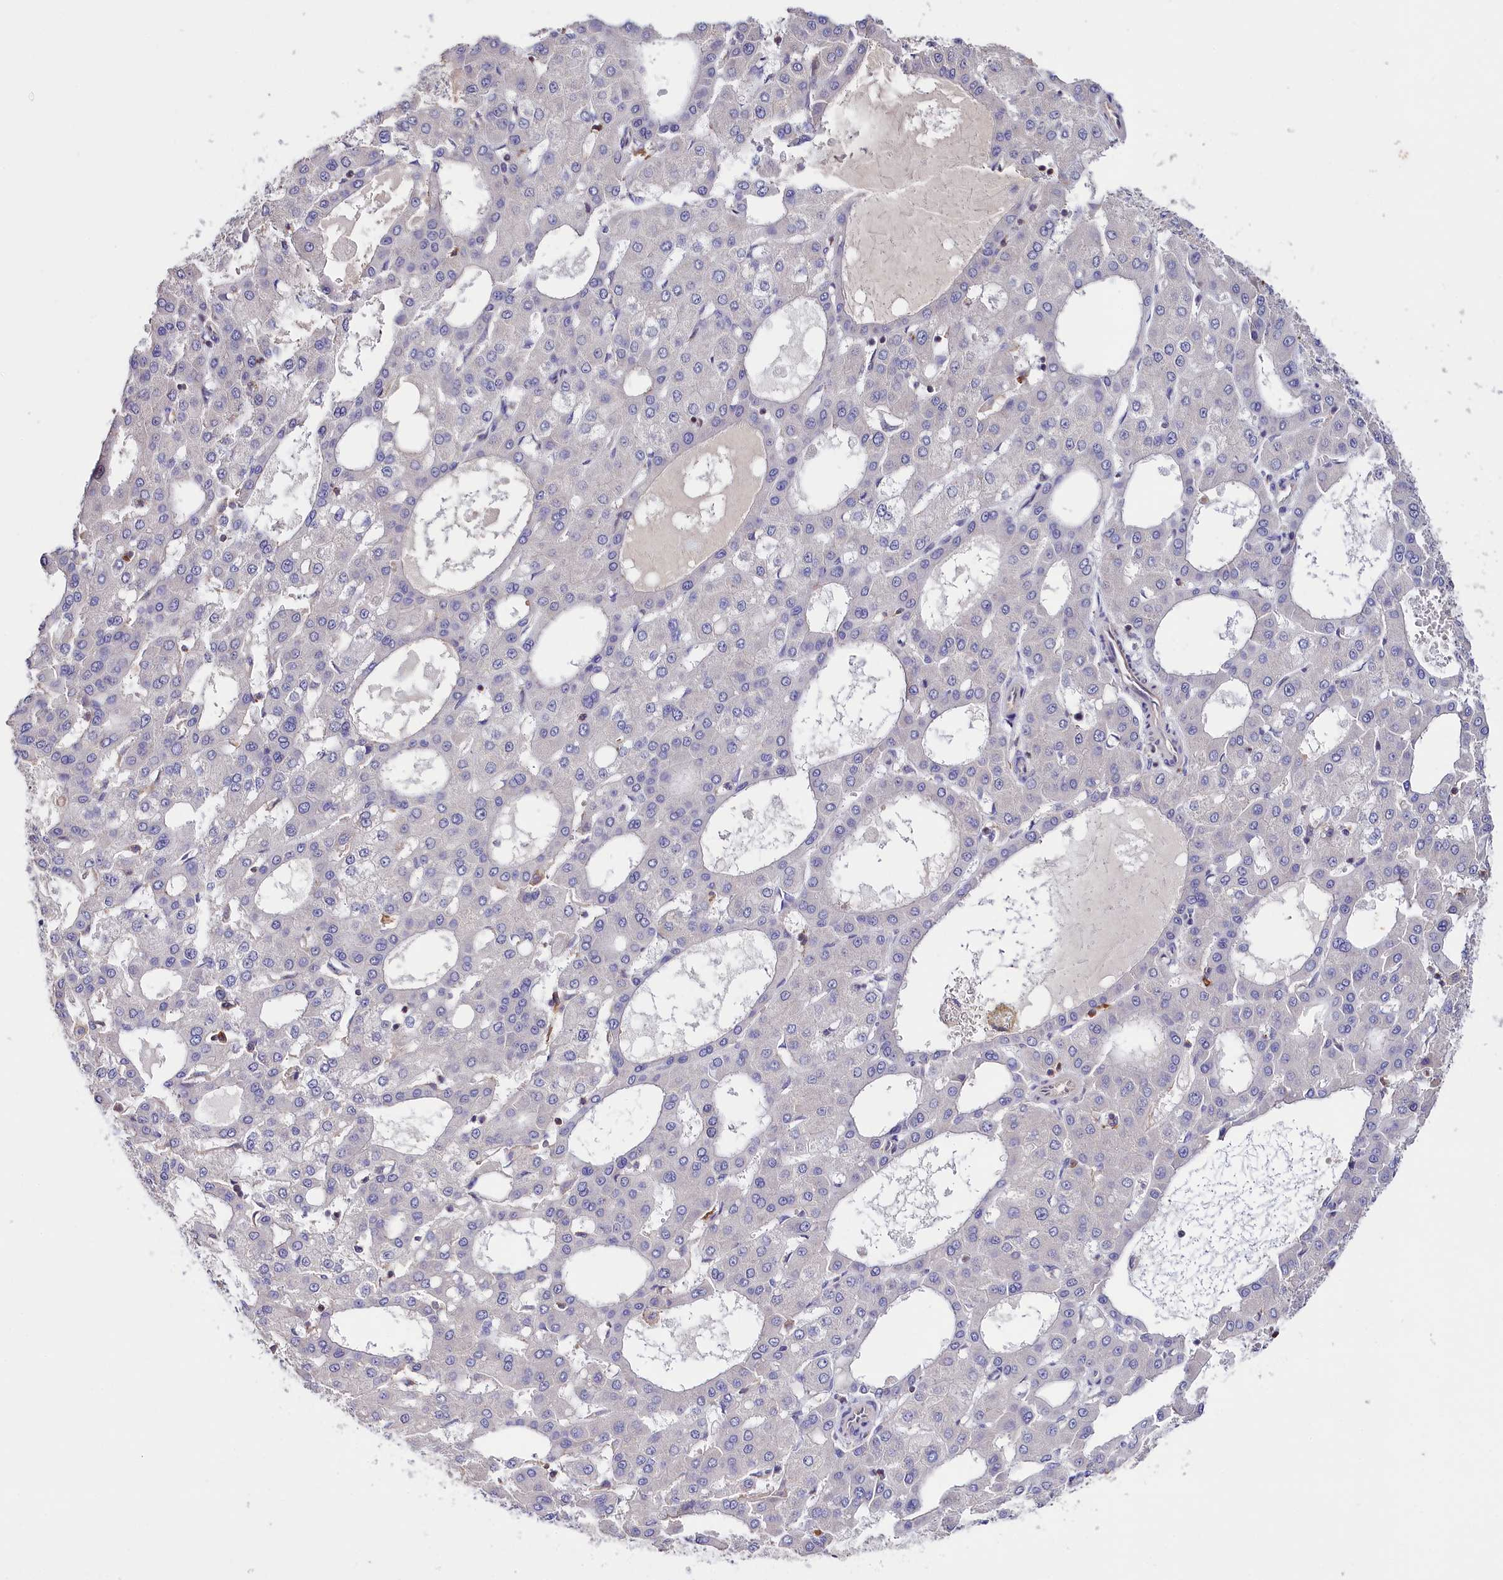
{"staining": {"intensity": "negative", "quantity": "none", "location": "none"}, "tissue": "liver cancer", "cell_type": "Tumor cells", "image_type": "cancer", "snomed": [{"axis": "morphology", "description": "Carcinoma, Hepatocellular, NOS"}, {"axis": "topography", "description": "Liver"}], "caption": "This is an immunohistochemistry (IHC) image of human hepatocellular carcinoma (liver). There is no staining in tumor cells.", "gene": "RPUSD3", "patient": {"sex": "male", "age": 47}}